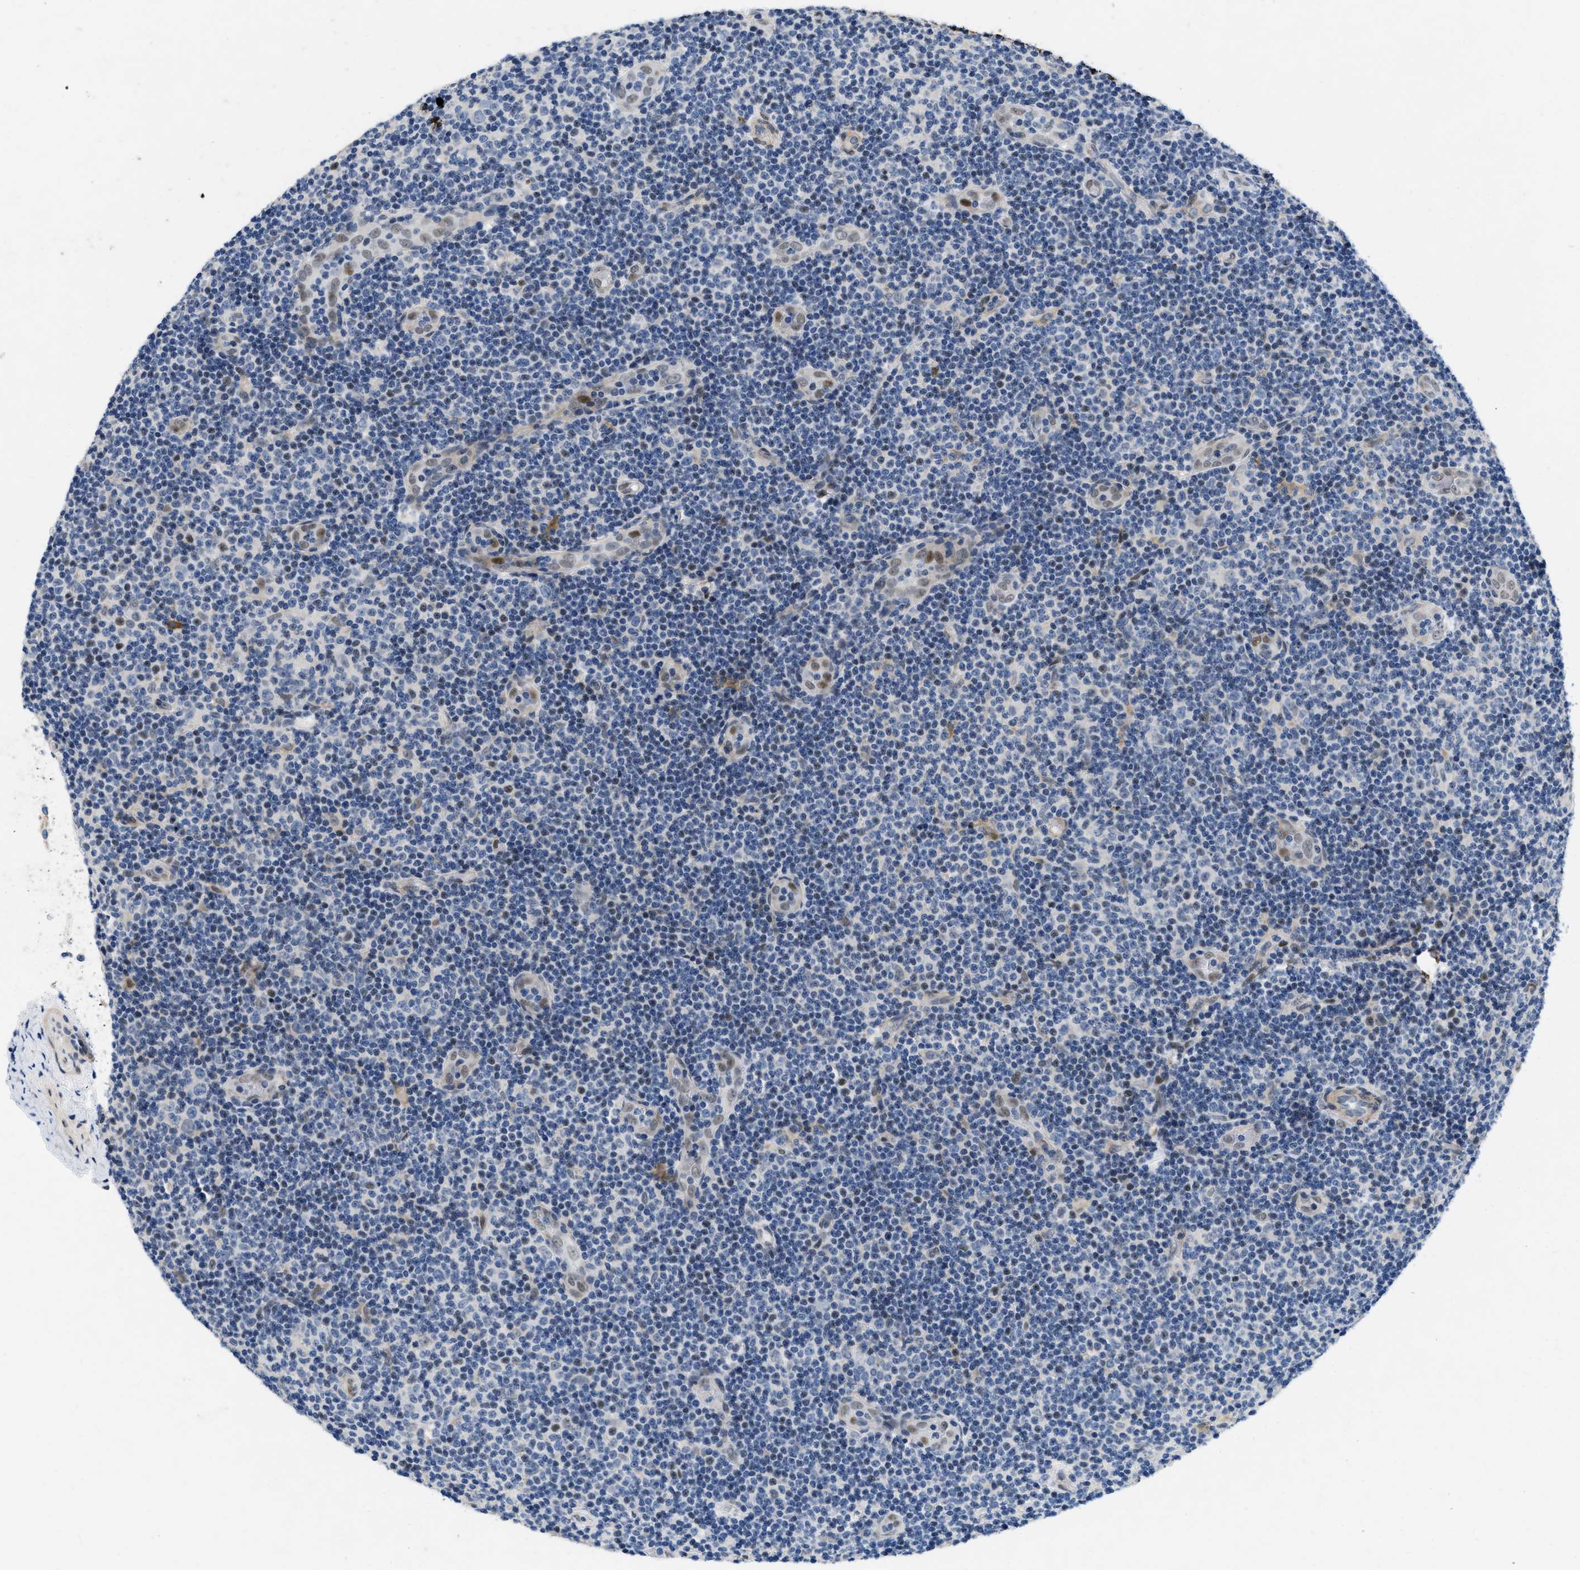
{"staining": {"intensity": "negative", "quantity": "none", "location": "none"}, "tissue": "lymphoma", "cell_type": "Tumor cells", "image_type": "cancer", "snomed": [{"axis": "morphology", "description": "Malignant lymphoma, non-Hodgkin's type, Low grade"}, {"axis": "topography", "description": "Lymph node"}], "caption": "Lymphoma was stained to show a protein in brown. There is no significant expression in tumor cells.", "gene": "VIP", "patient": {"sex": "male", "age": 83}}